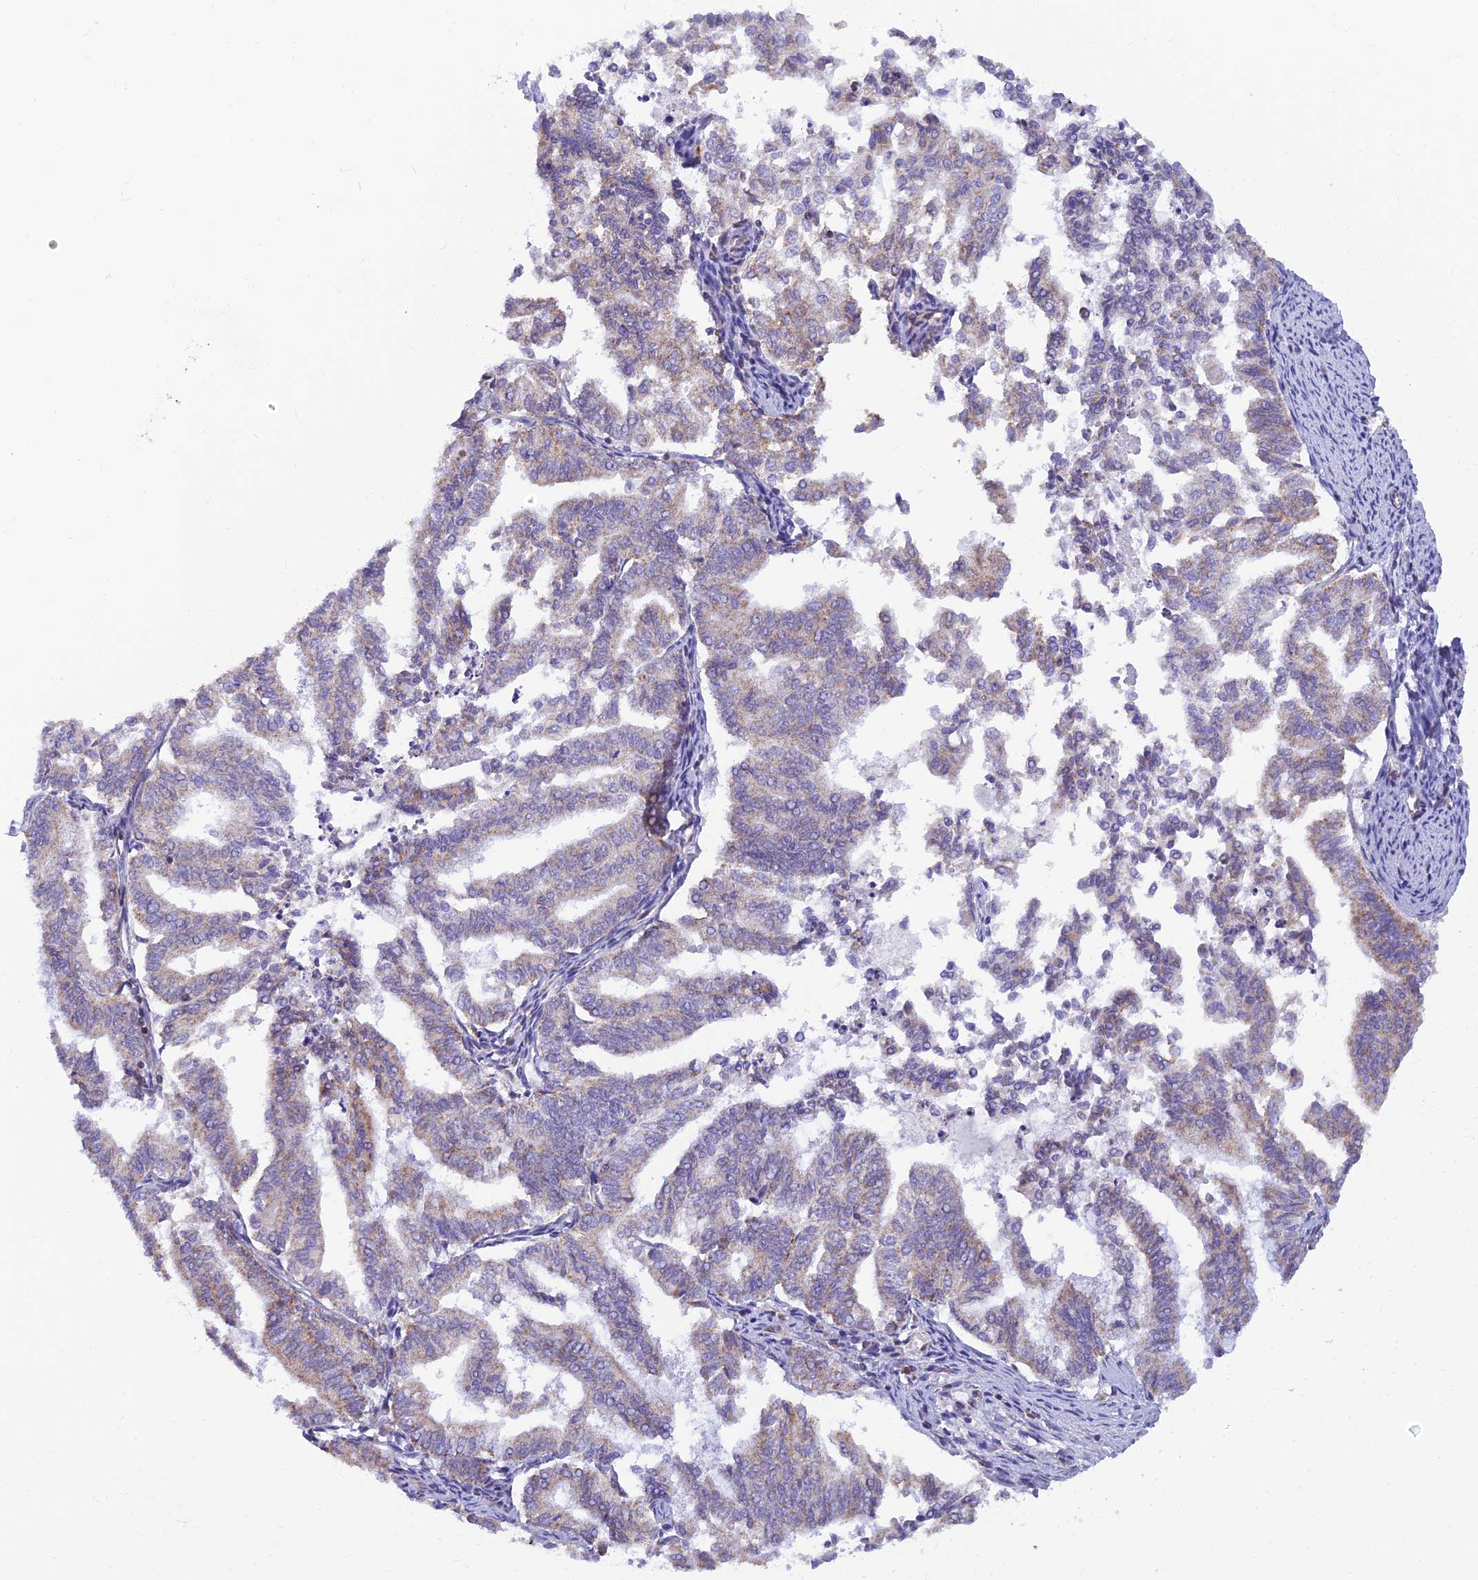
{"staining": {"intensity": "weak", "quantity": "<25%", "location": "cytoplasmic/membranous"}, "tissue": "endometrial cancer", "cell_type": "Tumor cells", "image_type": "cancer", "snomed": [{"axis": "morphology", "description": "Adenocarcinoma, NOS"}, {"axis": "topography", "description": "Endometrium"}], "caption": "Immunohistochemistry photomicrograph of neoplastic tissue: endometrial cancer stained with DAB demonstrates no significant protein staining in tumor cells.", "gene": "LYSMD2", "patient": {"sex": "female", "age": 79}}